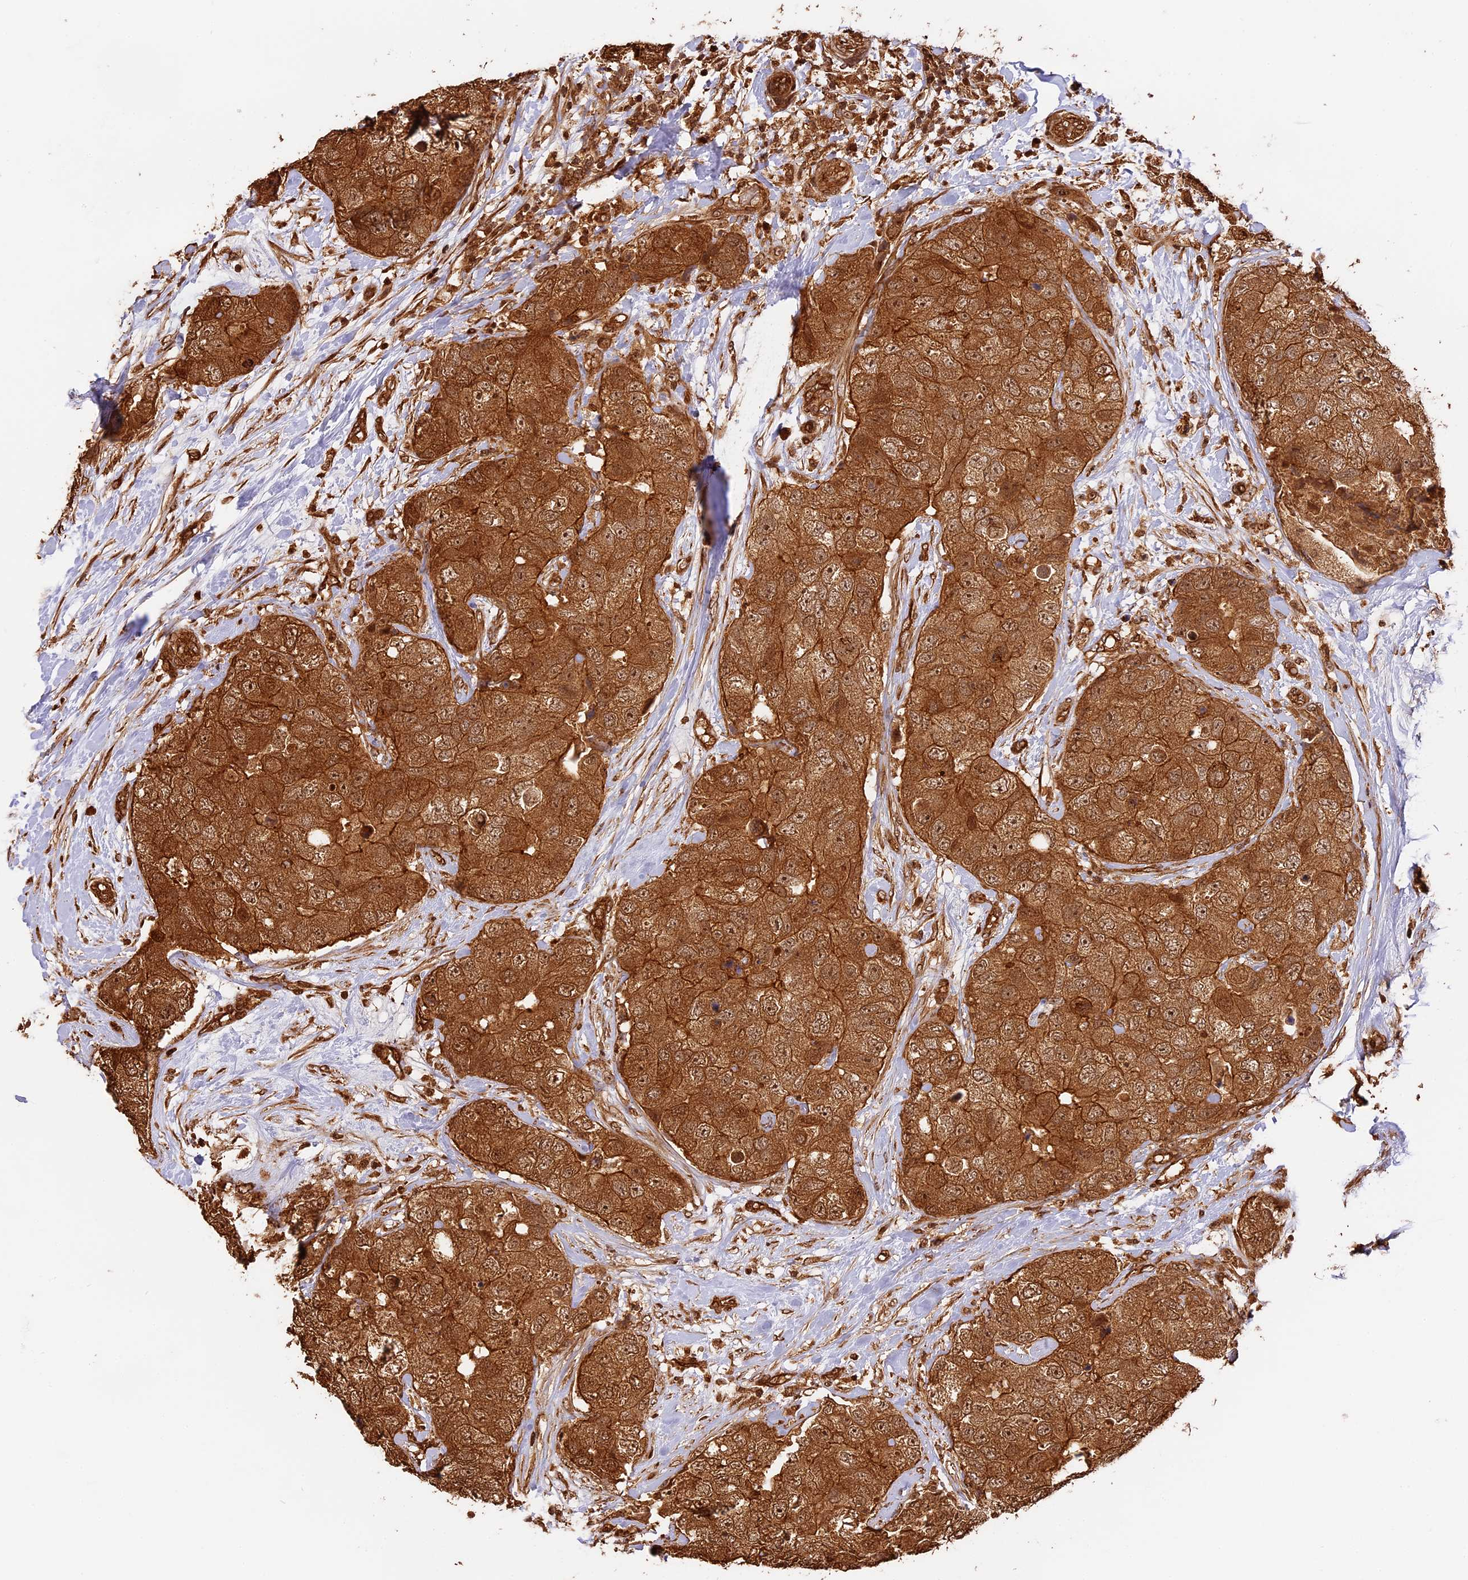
{"staining": {"intensity": "strong", "quantity": ">75%", "location": "cytoplasmic/membranous,nuclear"}, "tissue": "breast cancer", "cell_type": "Tumor cells", "image_type": "cancer", "snomed": [{"axis": "morphology", "description": "Duct carcinoma"}, {"axis": "topography", "description": "Breast"}], "caption": "DAB immunohistochemical staining of infiltrating ductal carcinoma (breast) demonstrates strong cytoplasmic/membranous and nuclear protein expression in approximately >75% of tumor cells. (Brightfield microscopy of DAB IHC at high magnification).", "gene": "PPP1R37", "patient": {"sex": "female", "age": 62}}